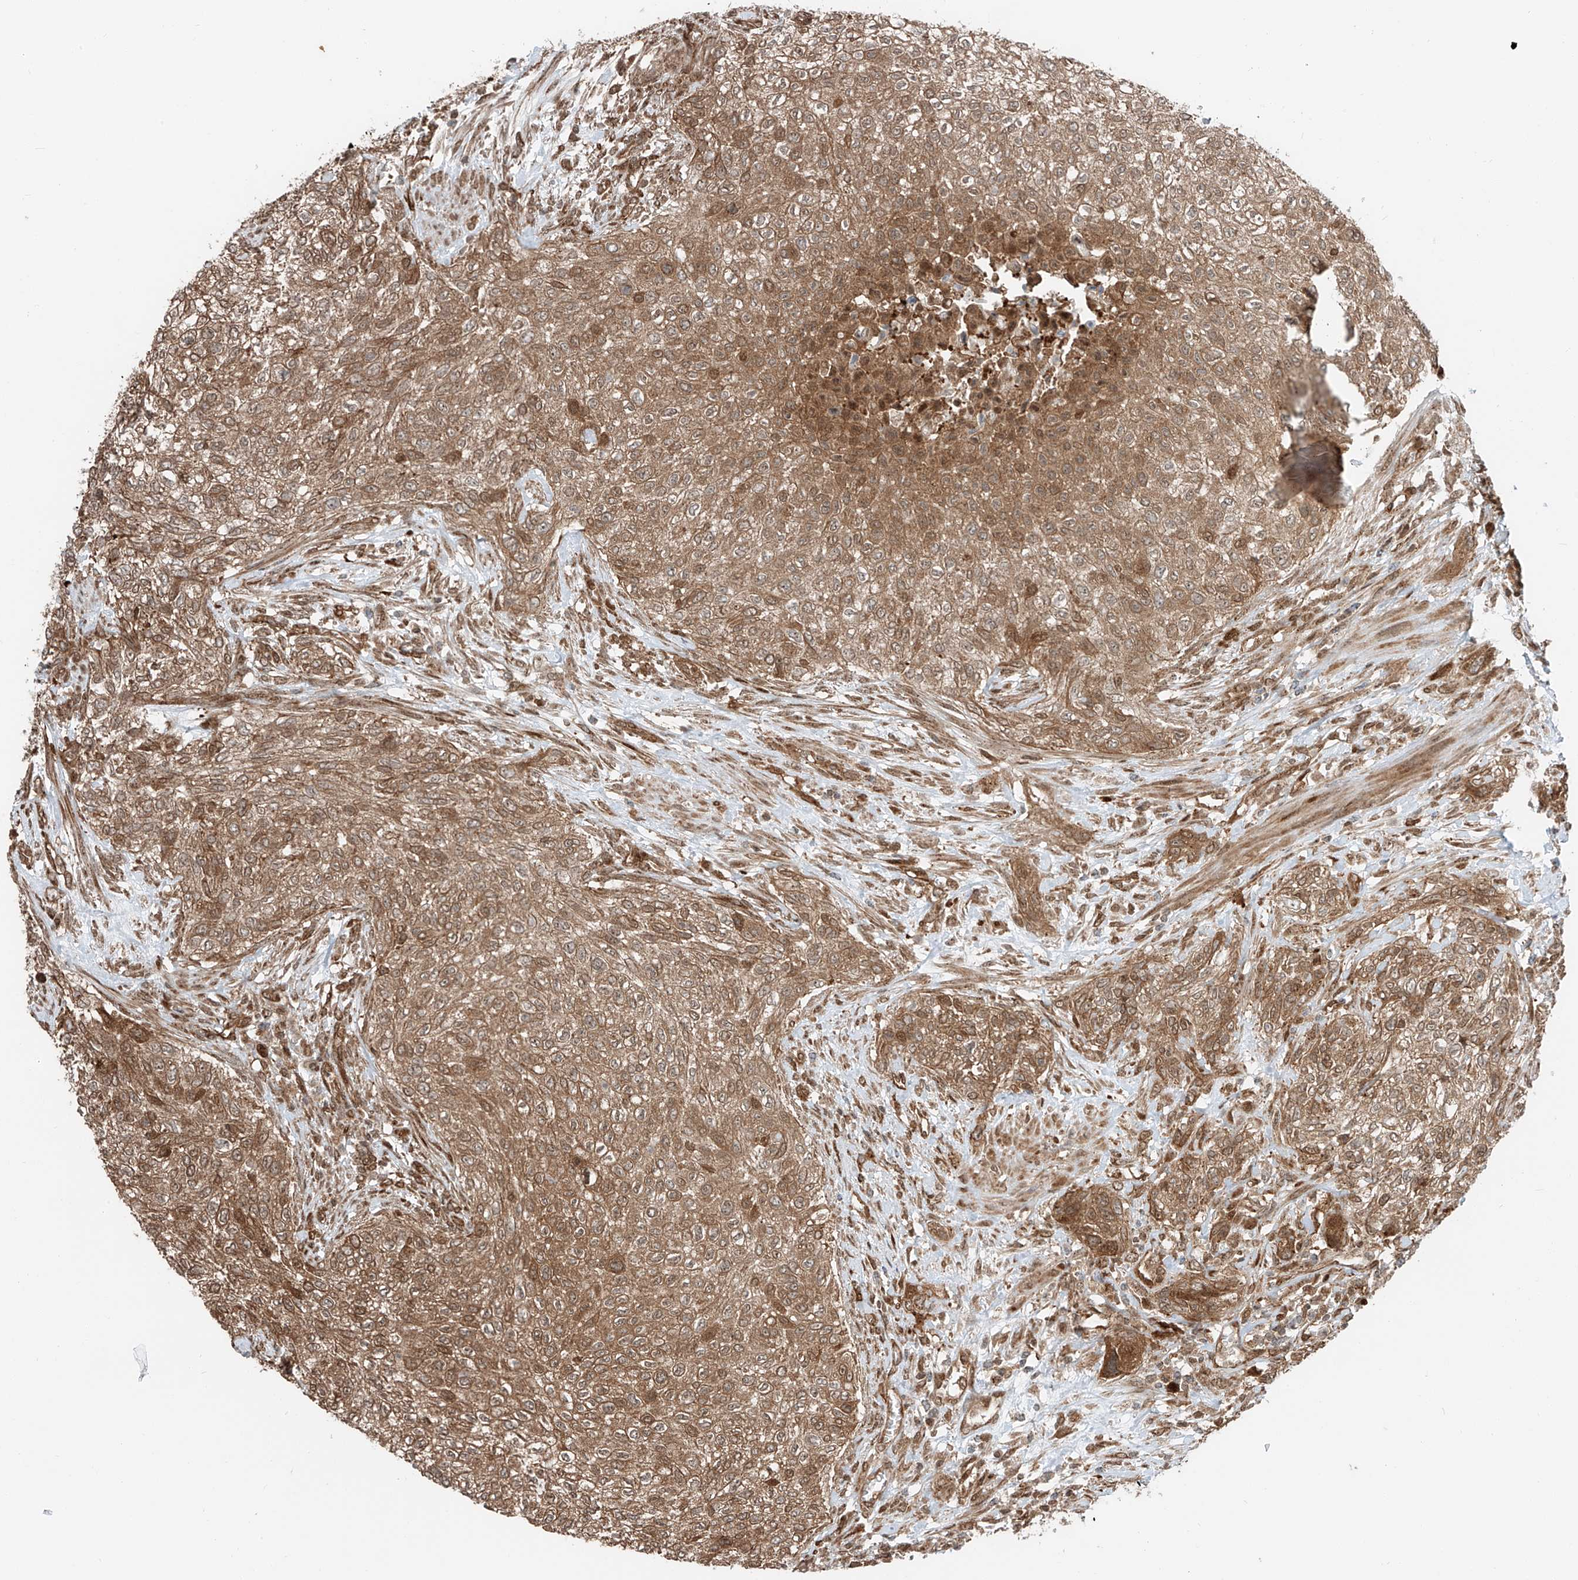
{"staining": {"intensity": "moderate", "quantity": ">75%", "location": "cytoplasmic/membranous,nuclear"}, "tissue": "urothelial cancer", "cell_type": "Tumor cells", "image_type": "cancer", "snomed": [{"axis": "morphology", "description": "Urothelial carcinoma, High grade"}, {"axis": "topography", "description": "Urinary bladder"}], "caption": "Immunohistochemistry image of neoplastic tissue: urothelial carcinoma (high-grade) stained using IHC exhibits medium levels of moderate protein expression localized specifically in the cytoplasmic/membranous and nuclear of tumor cells, appearing as a cytoplasmic/membranous and nuclear brown color.", "gene": "USP48", "patient": {"sex": "male", "age": 35}}